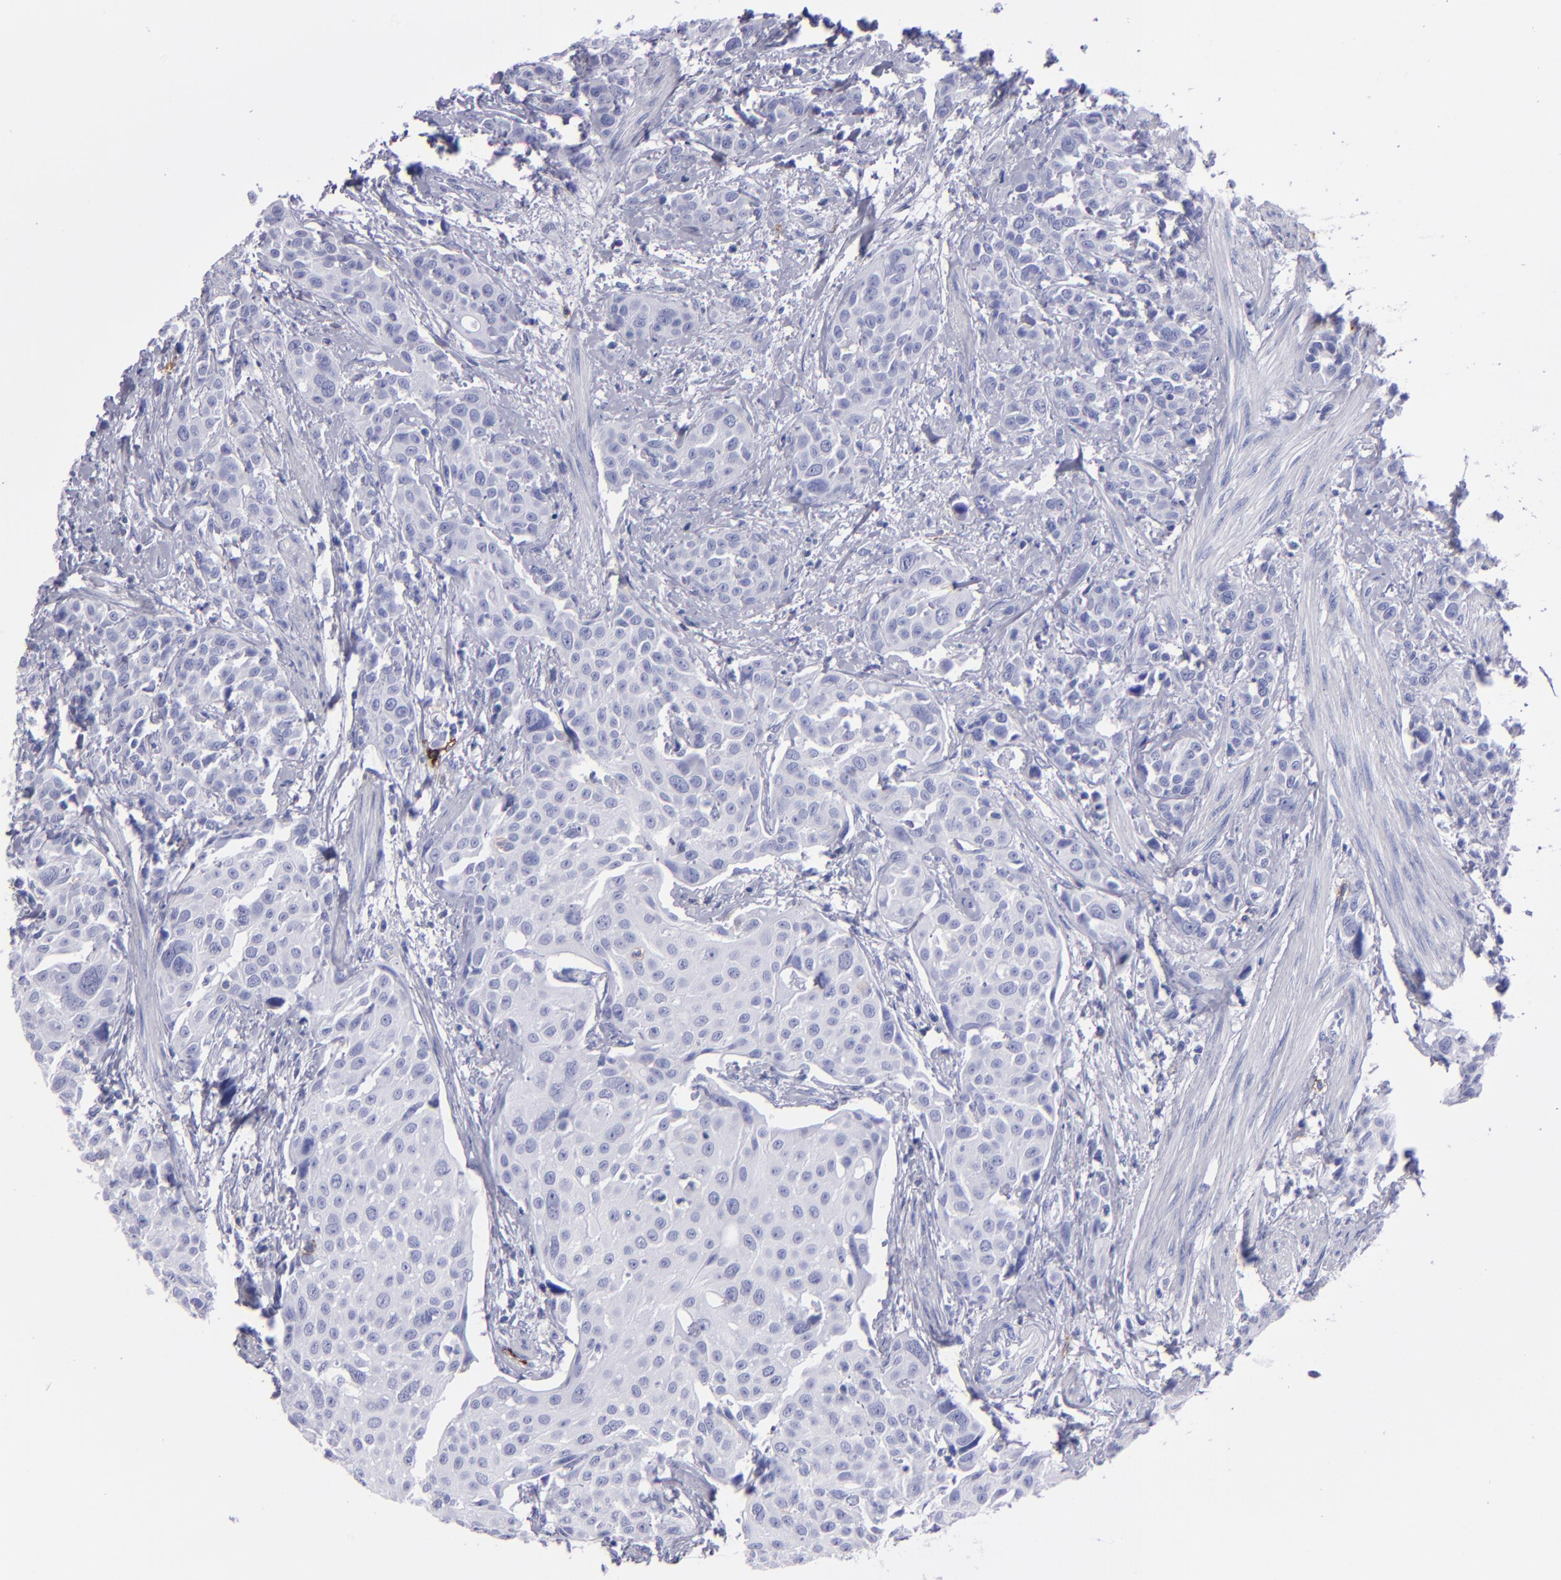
{"staining": {"intensity": "negative", "quantity": "none", "location": "none"}, "tissue": "urothelial cancer", "cell_type": "Tumor cells", "image_type": "cancer", "snomed": [{"axis": "morphology", "description": "Urothelial carcinoma, High grade"}, {"axis": "topography", "description": "Urinary bladder"}], "caption": "High magnification brightfield microscopy of urothelial cancer stained with DAB (brown) and counterstained with hematoxylin (blue): tumor cells show no significant staining.", "gene": "CD38", "patient": {"sex": "male", "age": 56}}